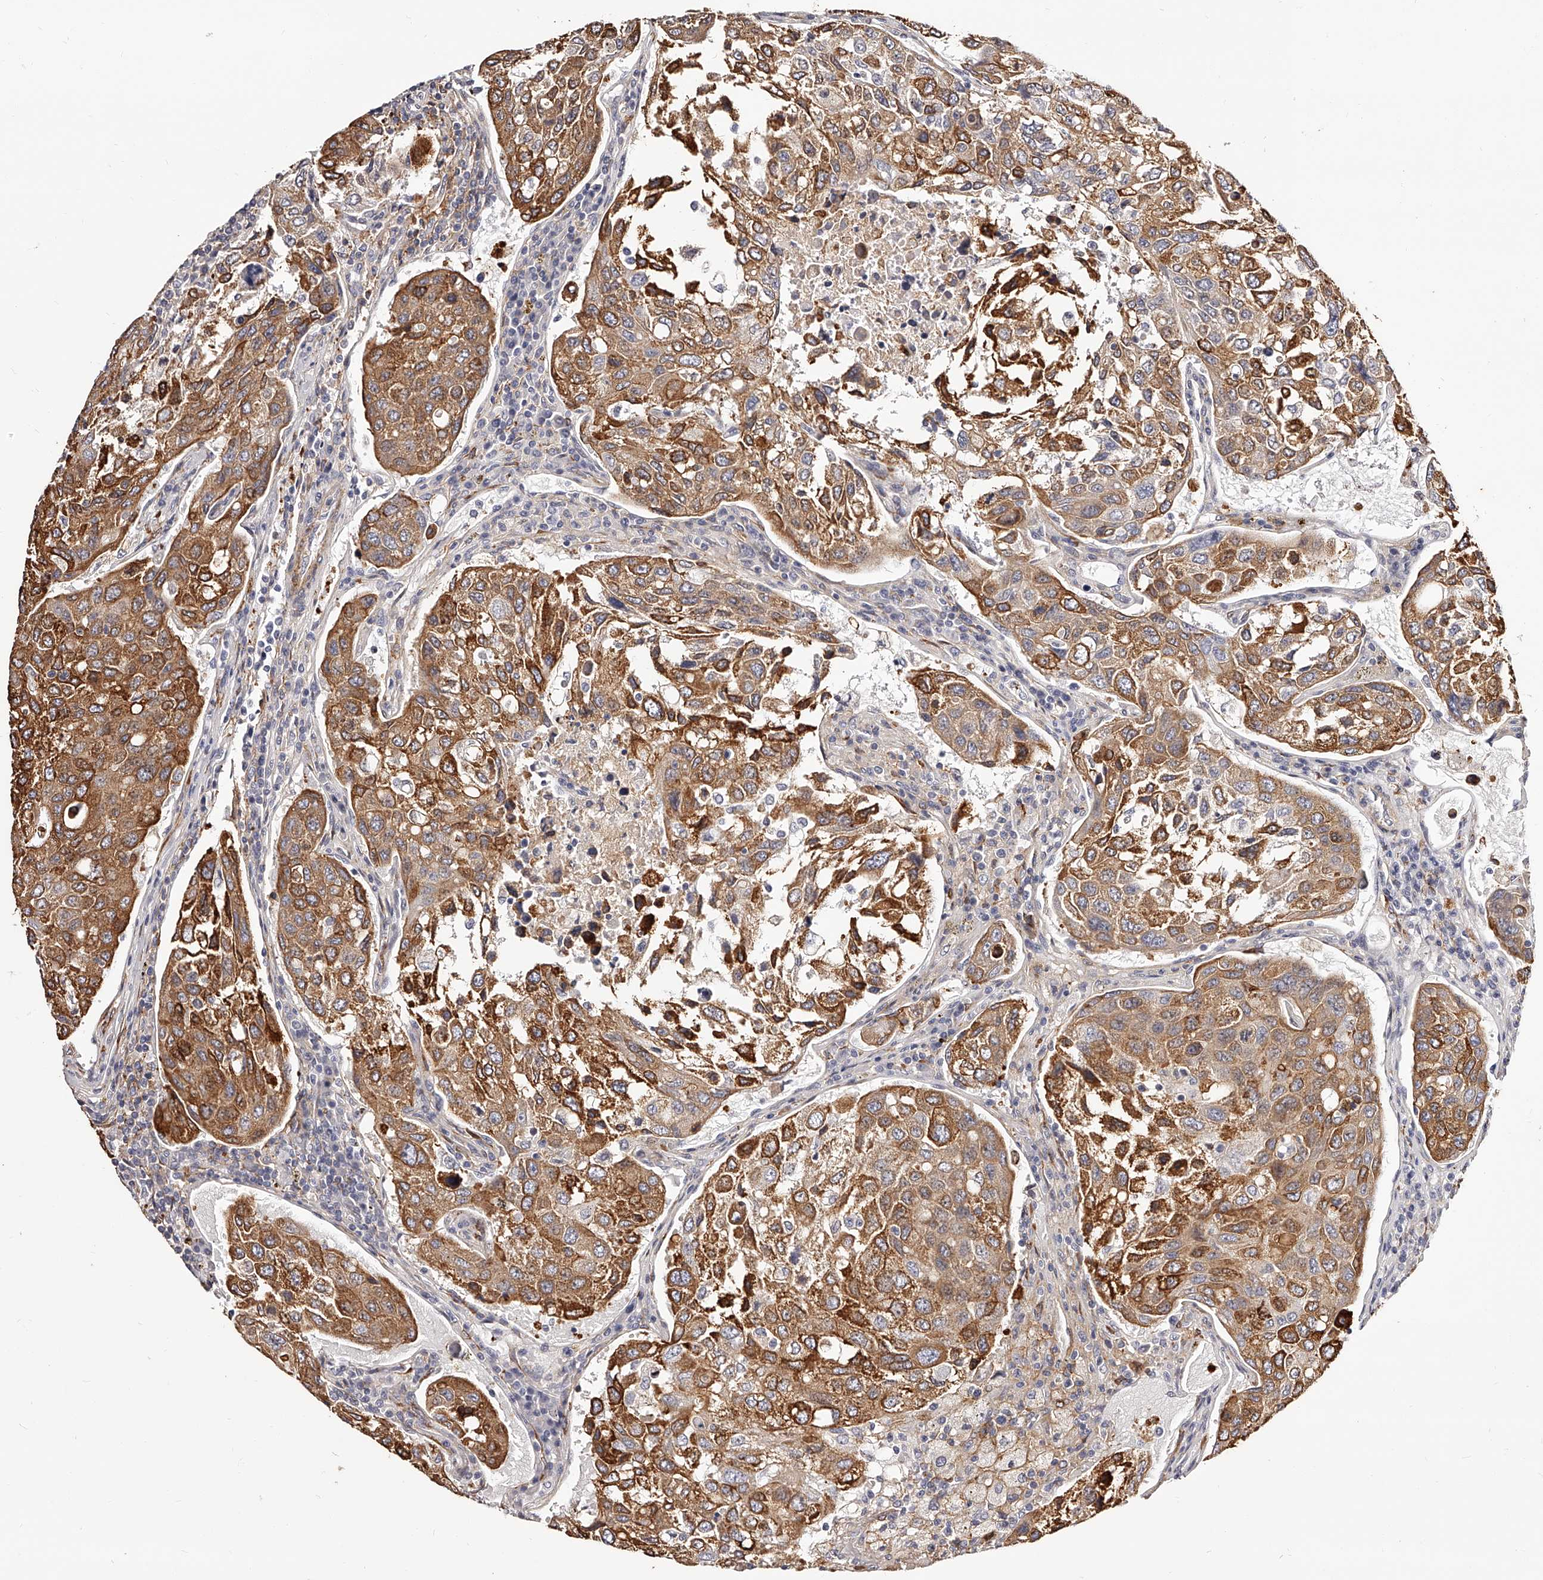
{"staining": {"intensity": "moderate", "quantity": ">75%", "location": "cytoplasmic/membranous"}, "tissue": "urothelial cancer", "cell_type": "Tumor cells", "image_type": "cancer", "snomed": [{"axis": "morphology", "description": "Urothelial carcinoma, High grade"}, {"axis": "topography", "description": "Lymph node"}, {"axis": "topography", "description": "Urinary bladder"}], "caption": "The immunohistochemical stain labels moderate cytoplasmic/membranous expression in tumor cells of urothelial cancer tissue.", "gene": "CD82", "patient": {"sex": "male", "age": 51}}